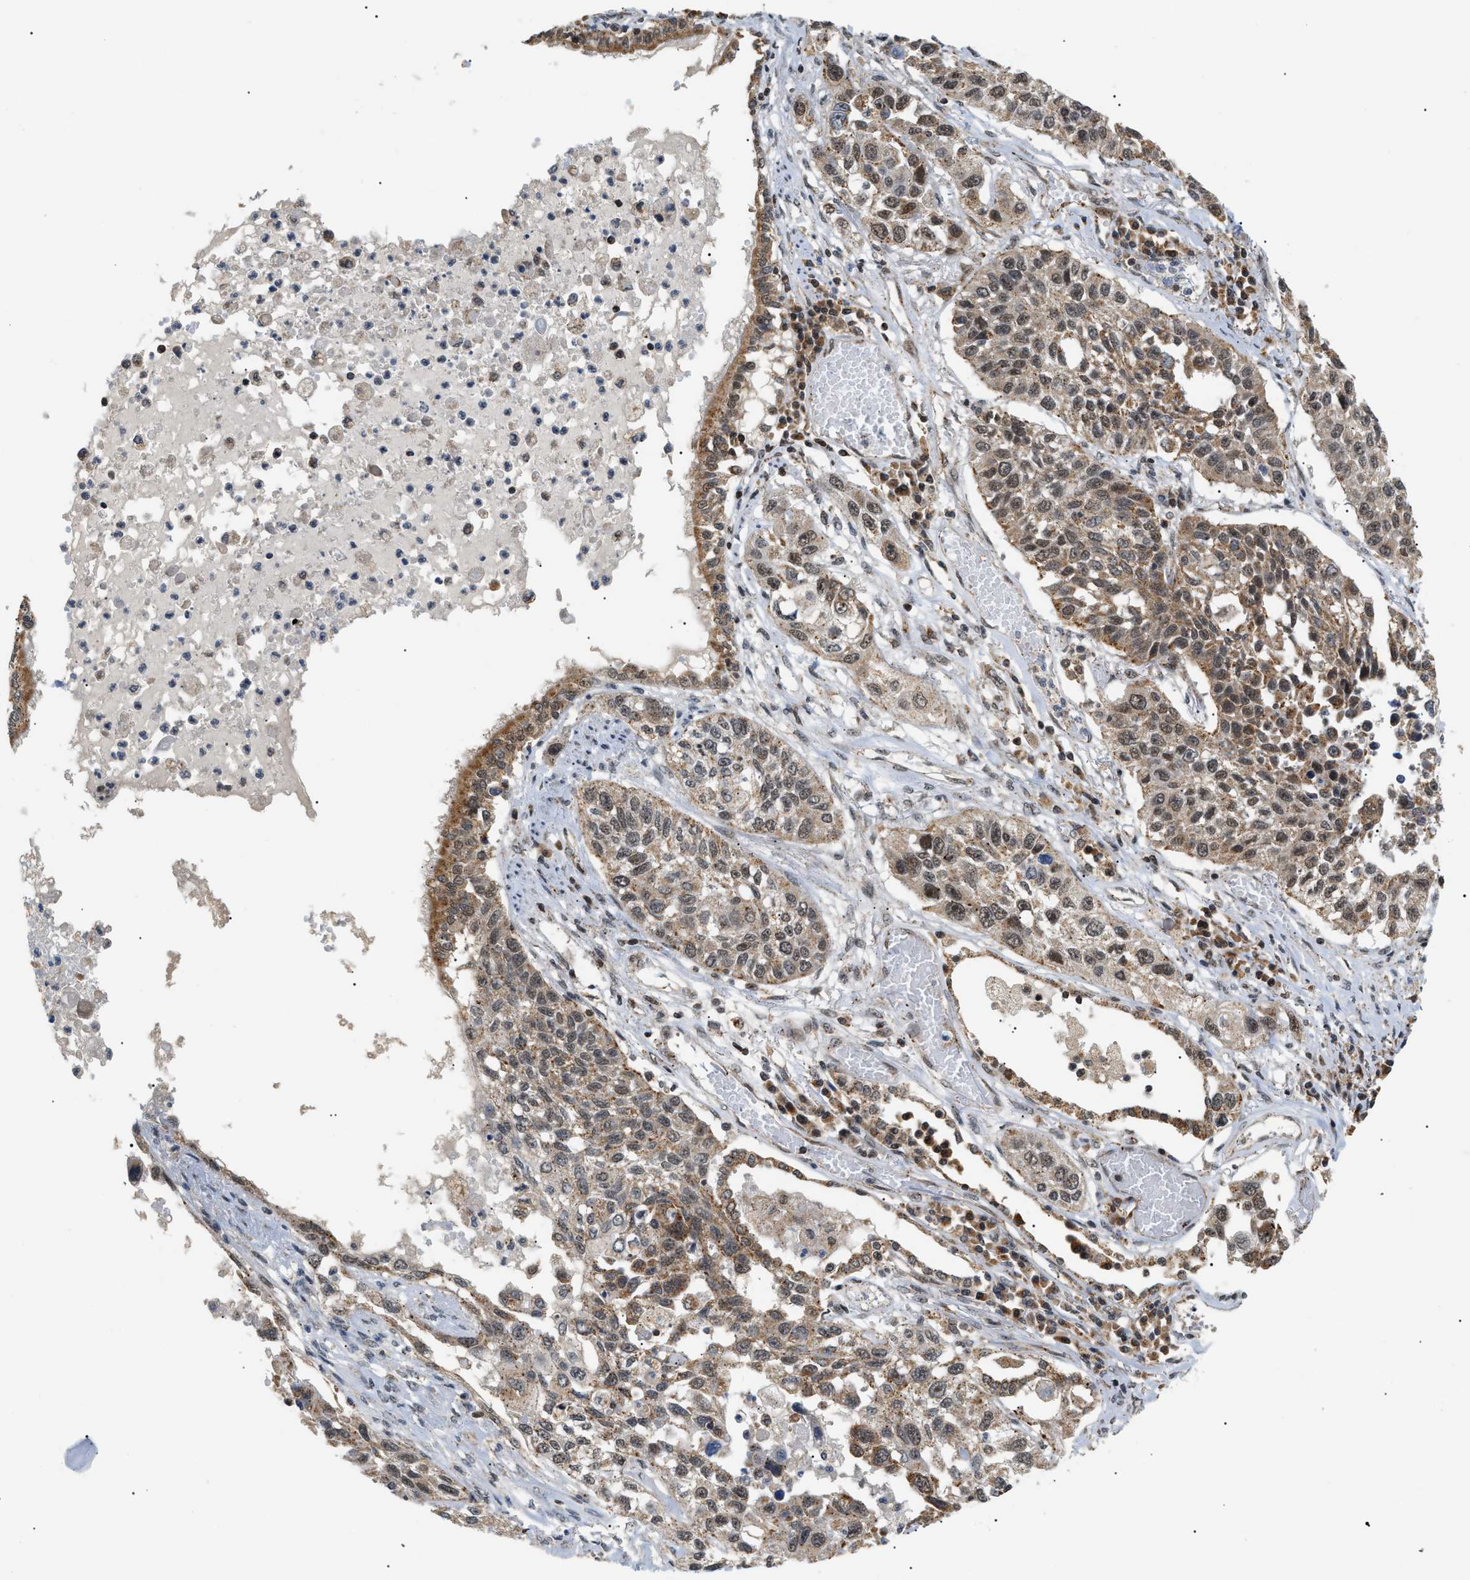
{"staining": {"intensity": "weak", "quantity": ">75%", "location": "cytoplasmic/membranous"}, "tissue": "lung cancer", "cell_type": "Tumor cells", "image_type": "cancer", "snomed": [{"axis": "morphology", "description": "Squamous cell carcinoma, NOS"}, {"axis": "topography", "description": "Lung"}], "caption": "IHC micrograph of neoplastic tissue: lung cancer stained using immunohistochemistry (IHC) displays low levels of weak protein expression localized specifically in the cytoplasmic/membranous of tumor cells, appearing as a cytoplasmic/membranous brown color.", "gene": "ZBTB11", "patient": {"sex": "male", "age": 71}}